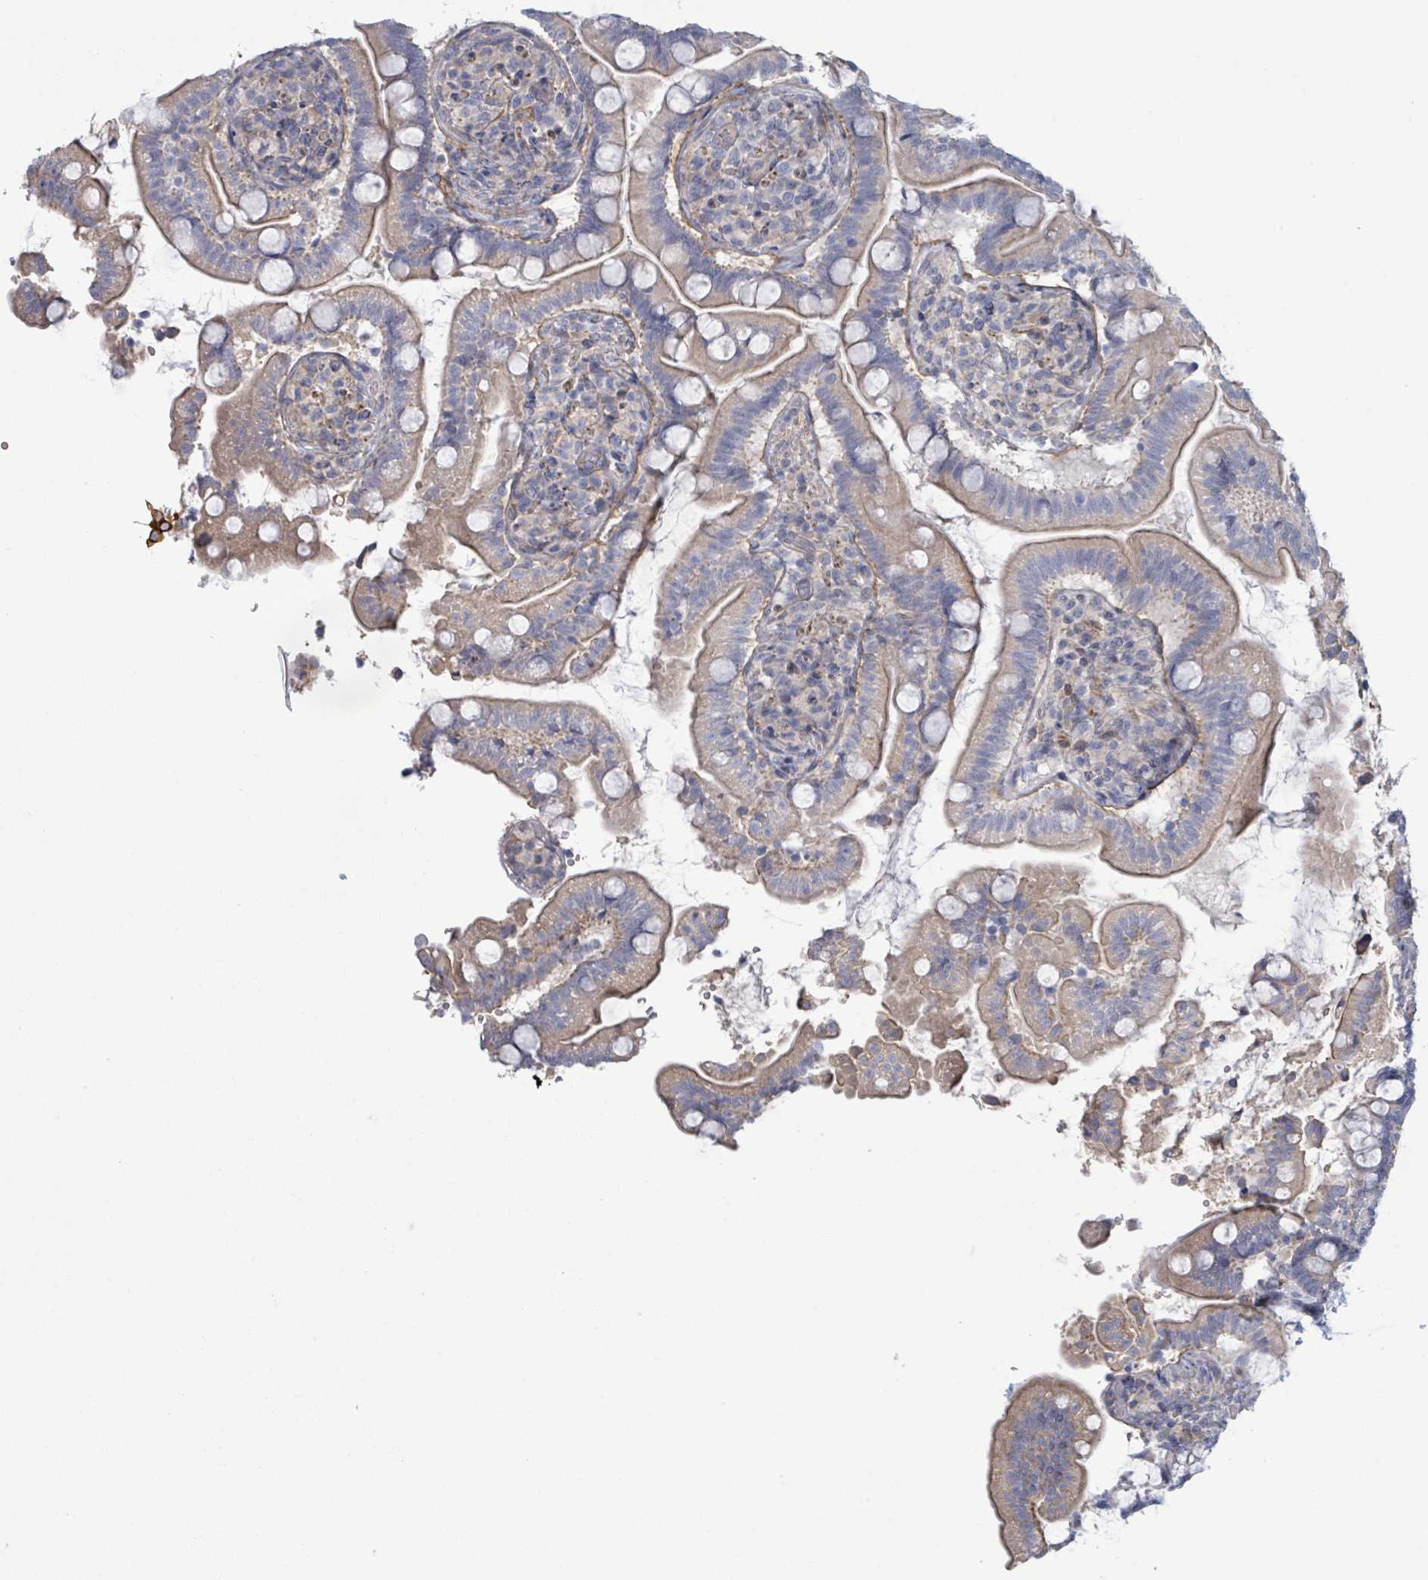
{"staining": {"intensity": "weak", "quantity": "25%-75%", "location": "cytoplasmic/membranous"}, "tissue": "small intestine", "cell_type": "Glandular cells", "image_type": "normal", "snomed": [{"axis": "morphology", "description": "Normal tissue, NOS"}, {"axis": "topography", "description": "Small intestine"}], "caption": "Protein expression analysis of normal human small intestine reveals weak cytoplasmic/membranous expression in approximately 25%-75% of glandular cells.", "gene": "COL13A1", "patient": {"sex": "female", "age": 64}}